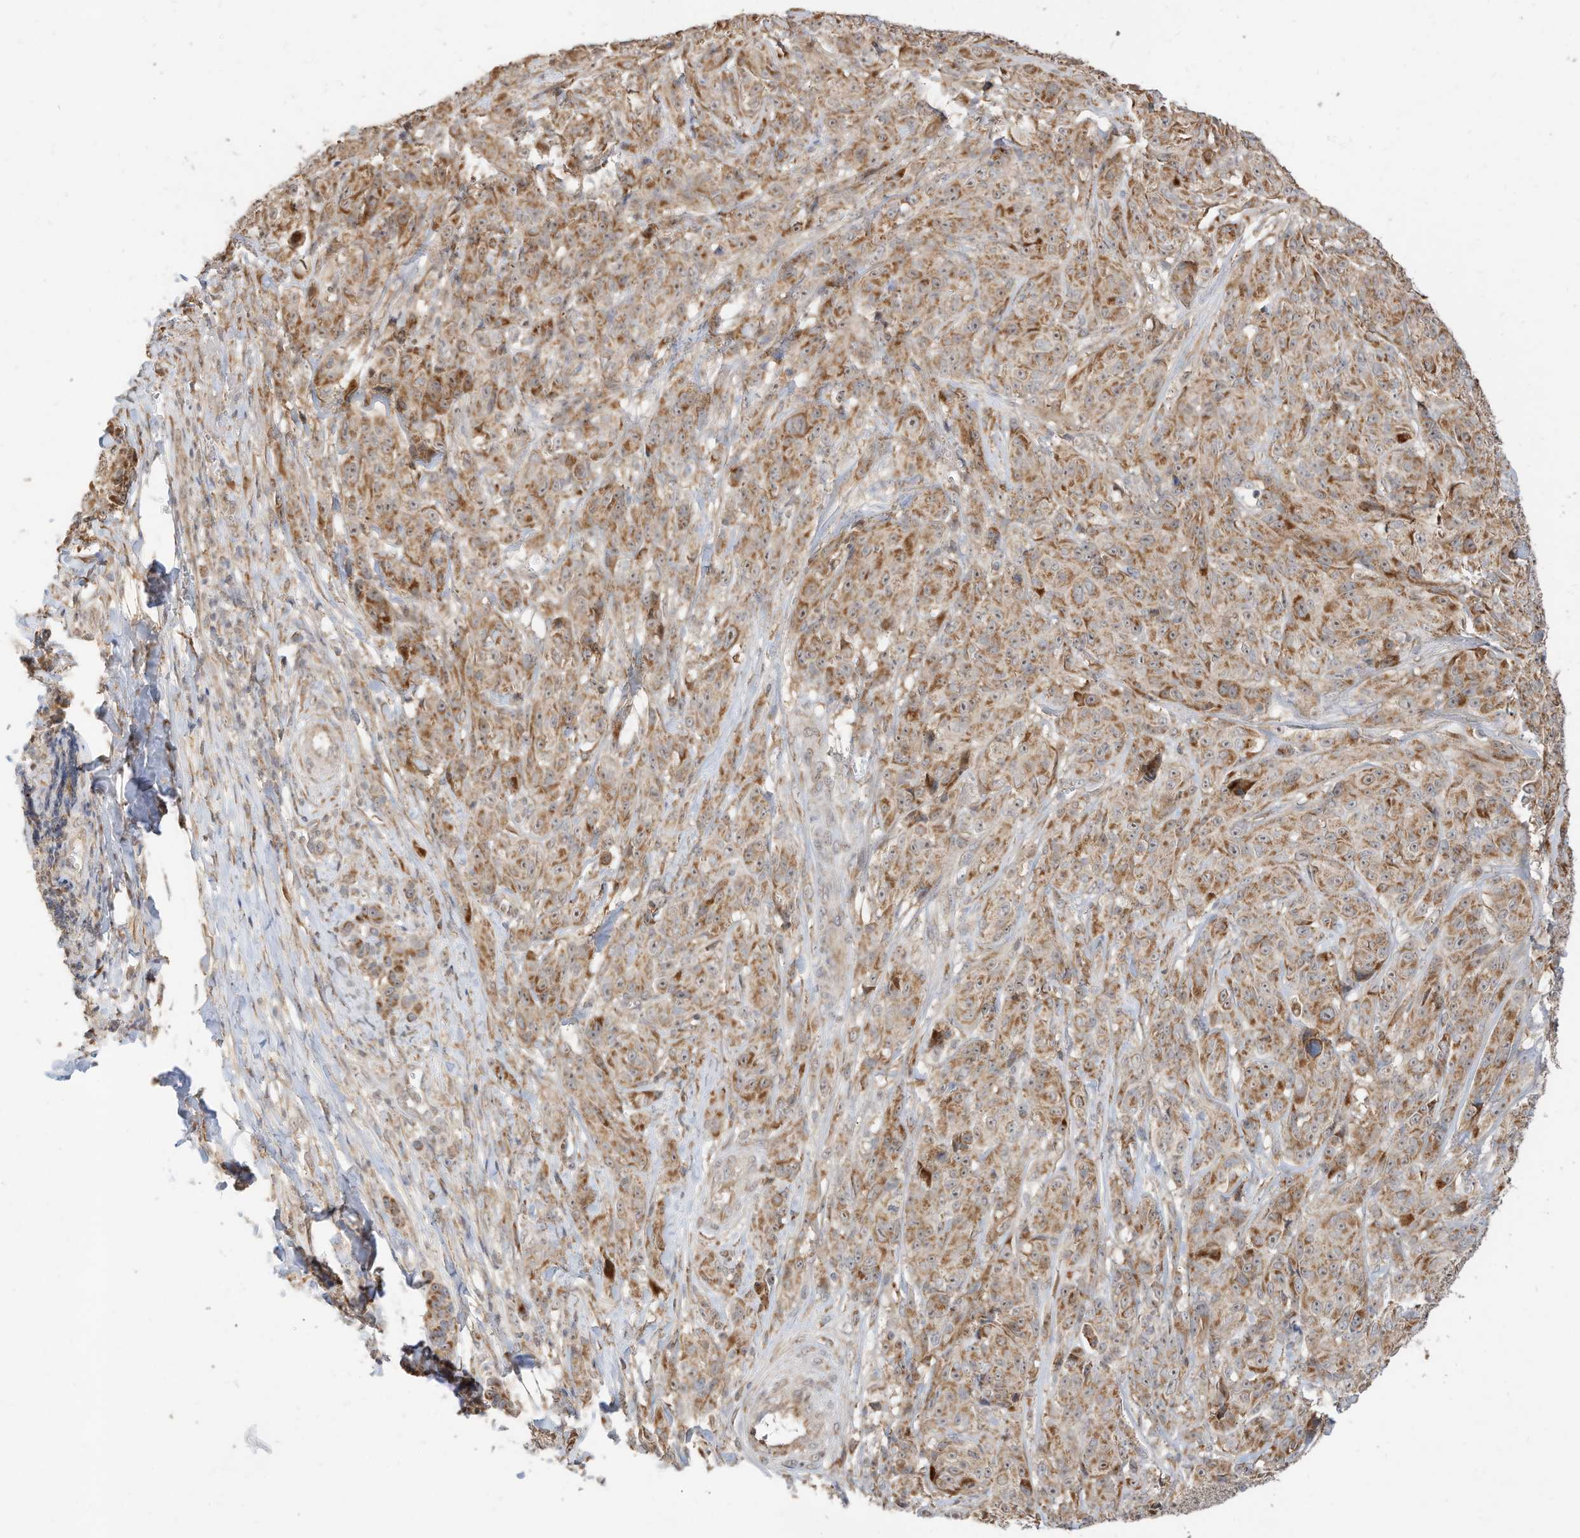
{"staining": {"intensity": "moderate", "quantity": ">75%", "location": "cytoplasmic/membranous"}, "tissue": "melanoma", "cell_type": "Tumor cells", "image_type": "cancer", "snomed": [{"axis": "morphology", "description": "Malignant melanoma, NOS"}, {"axis": "topography", "description": "Skin"}], "caption": "The image shows staining of melanoma, revealing moderate cytoplasmic/membranous protein positivity (brown color) within tumor cells.", "gene": "CAGE1", "patient": {"sex": "male", "age": 73}}